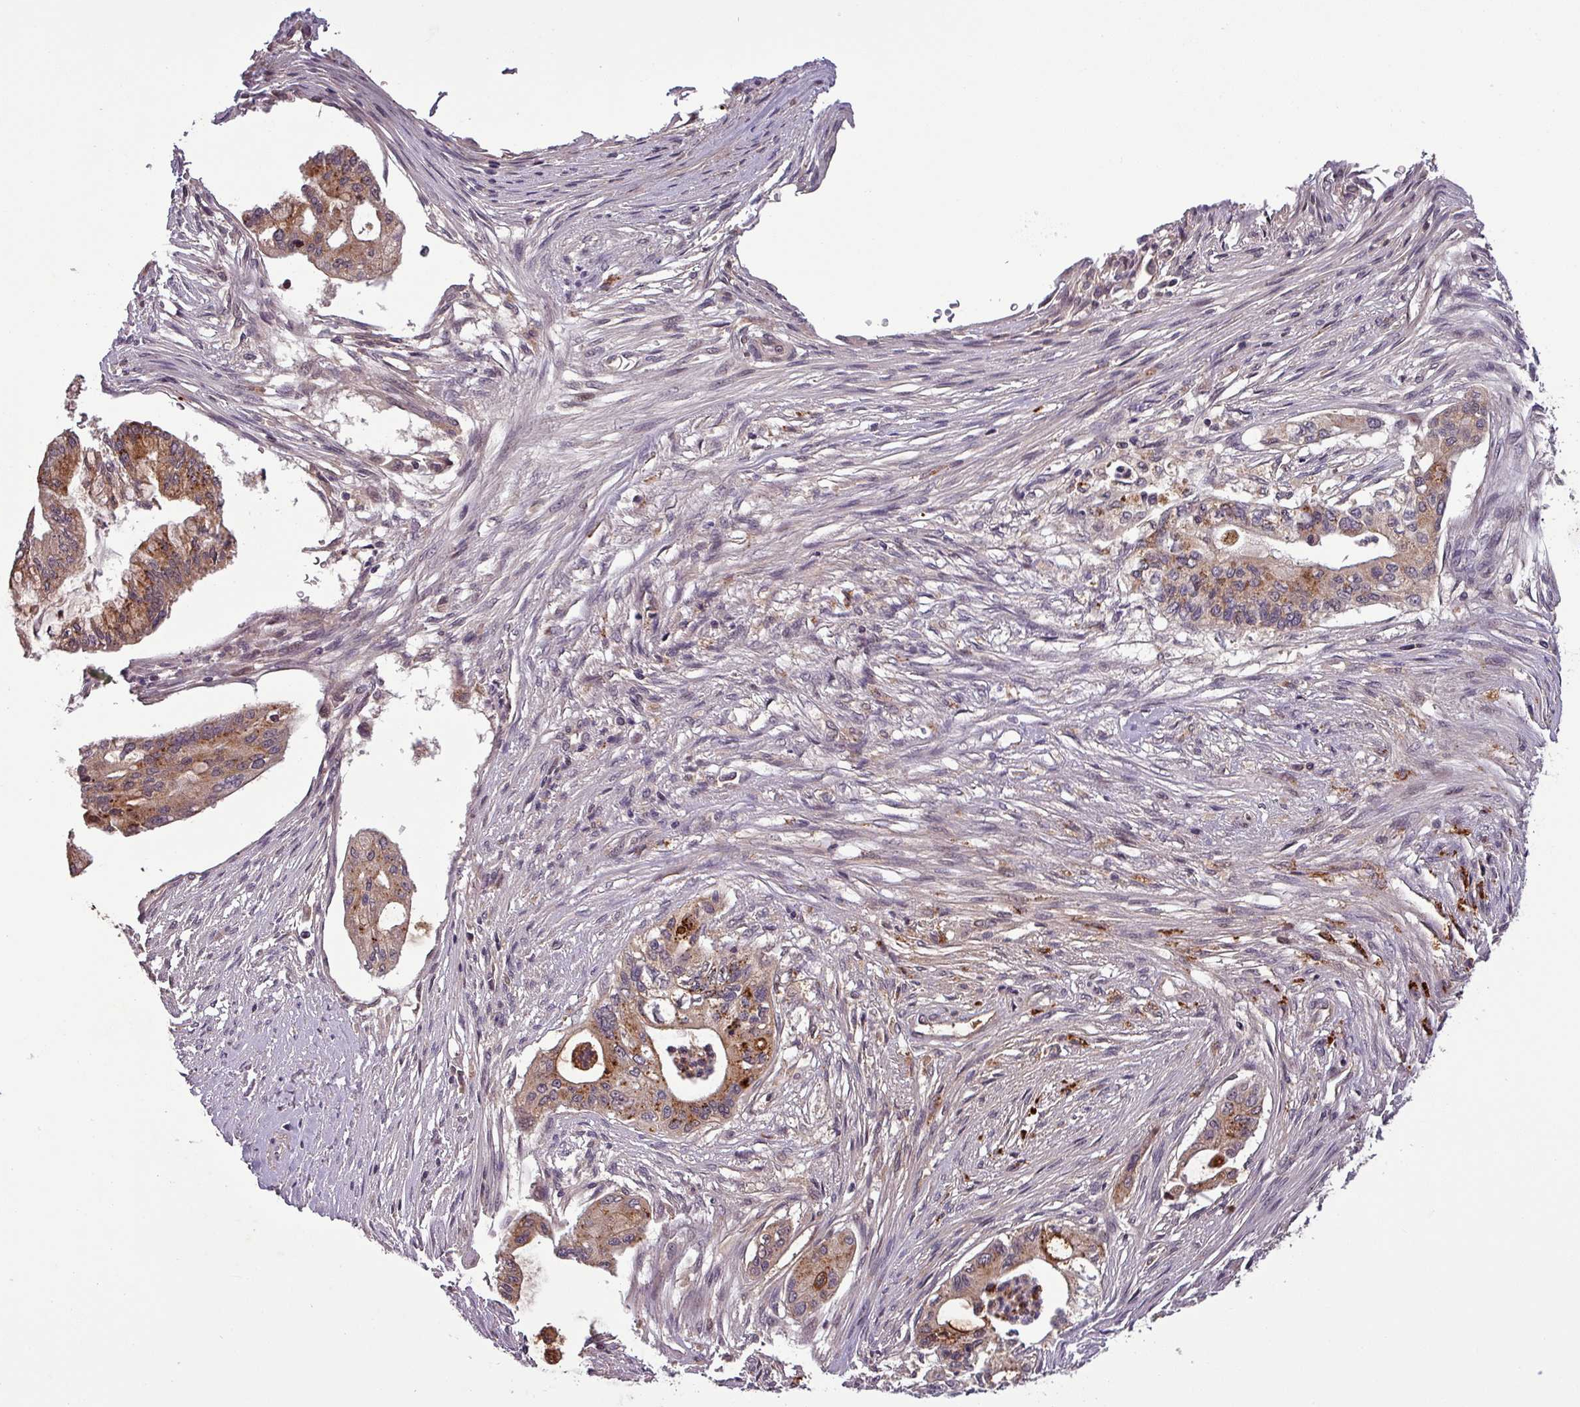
{"staining": {"intensity": "strong", "quantity": ">75%", "location": "cytoplasmic/membranous"}, "tissue": "pancreatic cancer", "cell_type": "Tumor cells", "image_type": "cancer", "snomed": [{"axis": "morphology", "description": "Adenocarcinoma, NOS"}, {"axis": "topography", "description": "Pancreas"}], "caption": "Tumor cells exhibit strong cytoplasmic/membranous staining in approximately >75% of cells in adenocarcinoma (pancreatic).", "gene": "PUS1", "patient": {"sex": "male", "age": 46}}